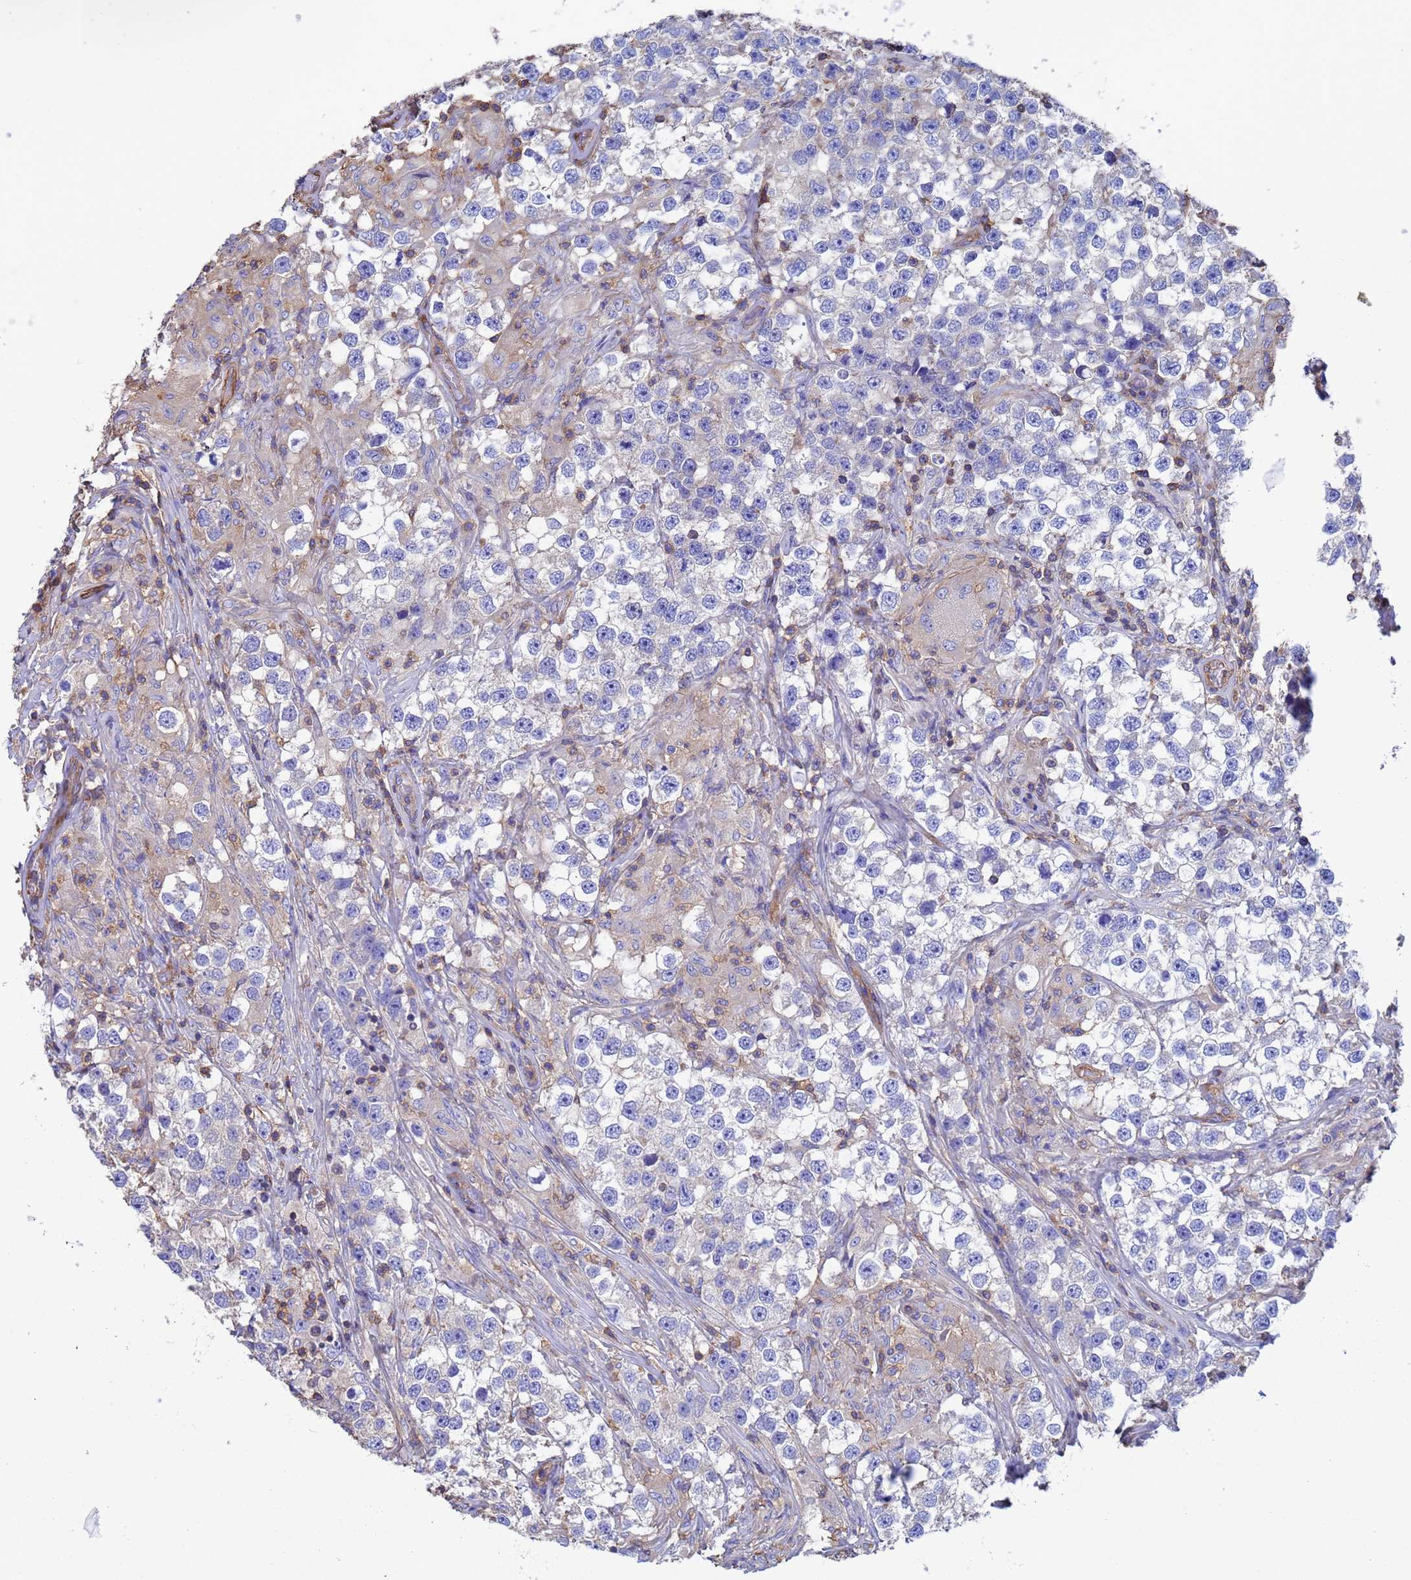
{"staining": {"intensity": "negative", "quantity": "none", "location": "none"}, "tissue": "testis cancer", "cell_type": "Tumor cells", "image_type": "cancer", "snomed": [{"axis": "morphology", "description": "Seminoma, NOS"}, {"axis": "topography", "description": "Testis"}], "caption": "Protein analysis of testis cancer exhibits no significant expression in tumor cells.", "gene": "MYL12A", "patient": {"sex": "male", "age": 46}}